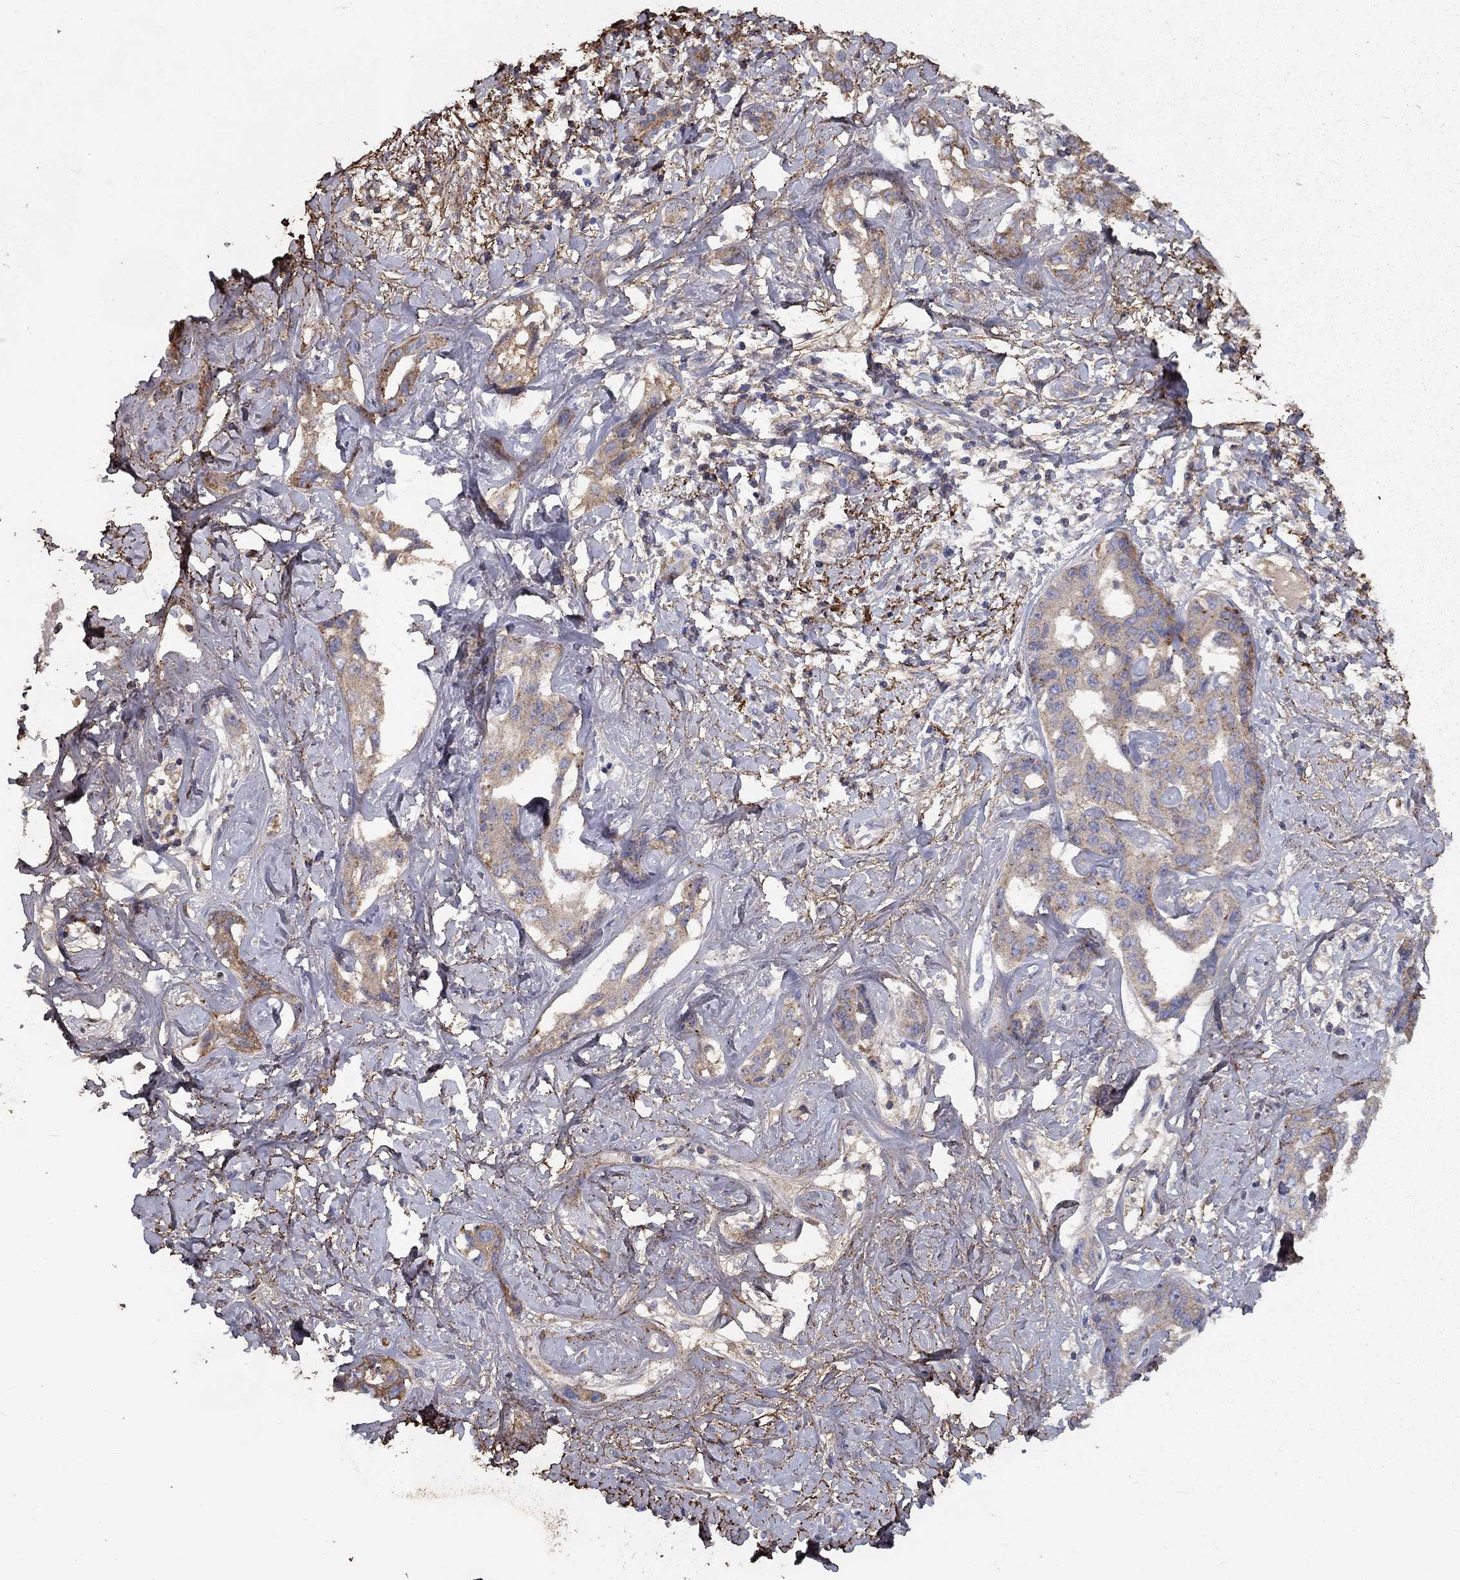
{"staining": {"intensity": "strong", "quantity": "<25%", "location": "cytoplasmic/membranous"}, "tissue": "liver cancer", "cell_type": "Tumor cells", "image_type": "cancer", "snomed": [{"axis": "morphology", "description": "Cholangiocarcinoma"}, {"axis": "topography", "description": "Liver"}], "caption": "A high-resolution histopathology image shows IHC staining of liver cancer (cholangiocarcinoma), which displays strong cytoplasmic/membranous staining in about <25% of tumor cells.", "gene": "EPDR1", "patient": {"sex": "male", "age": 59}}